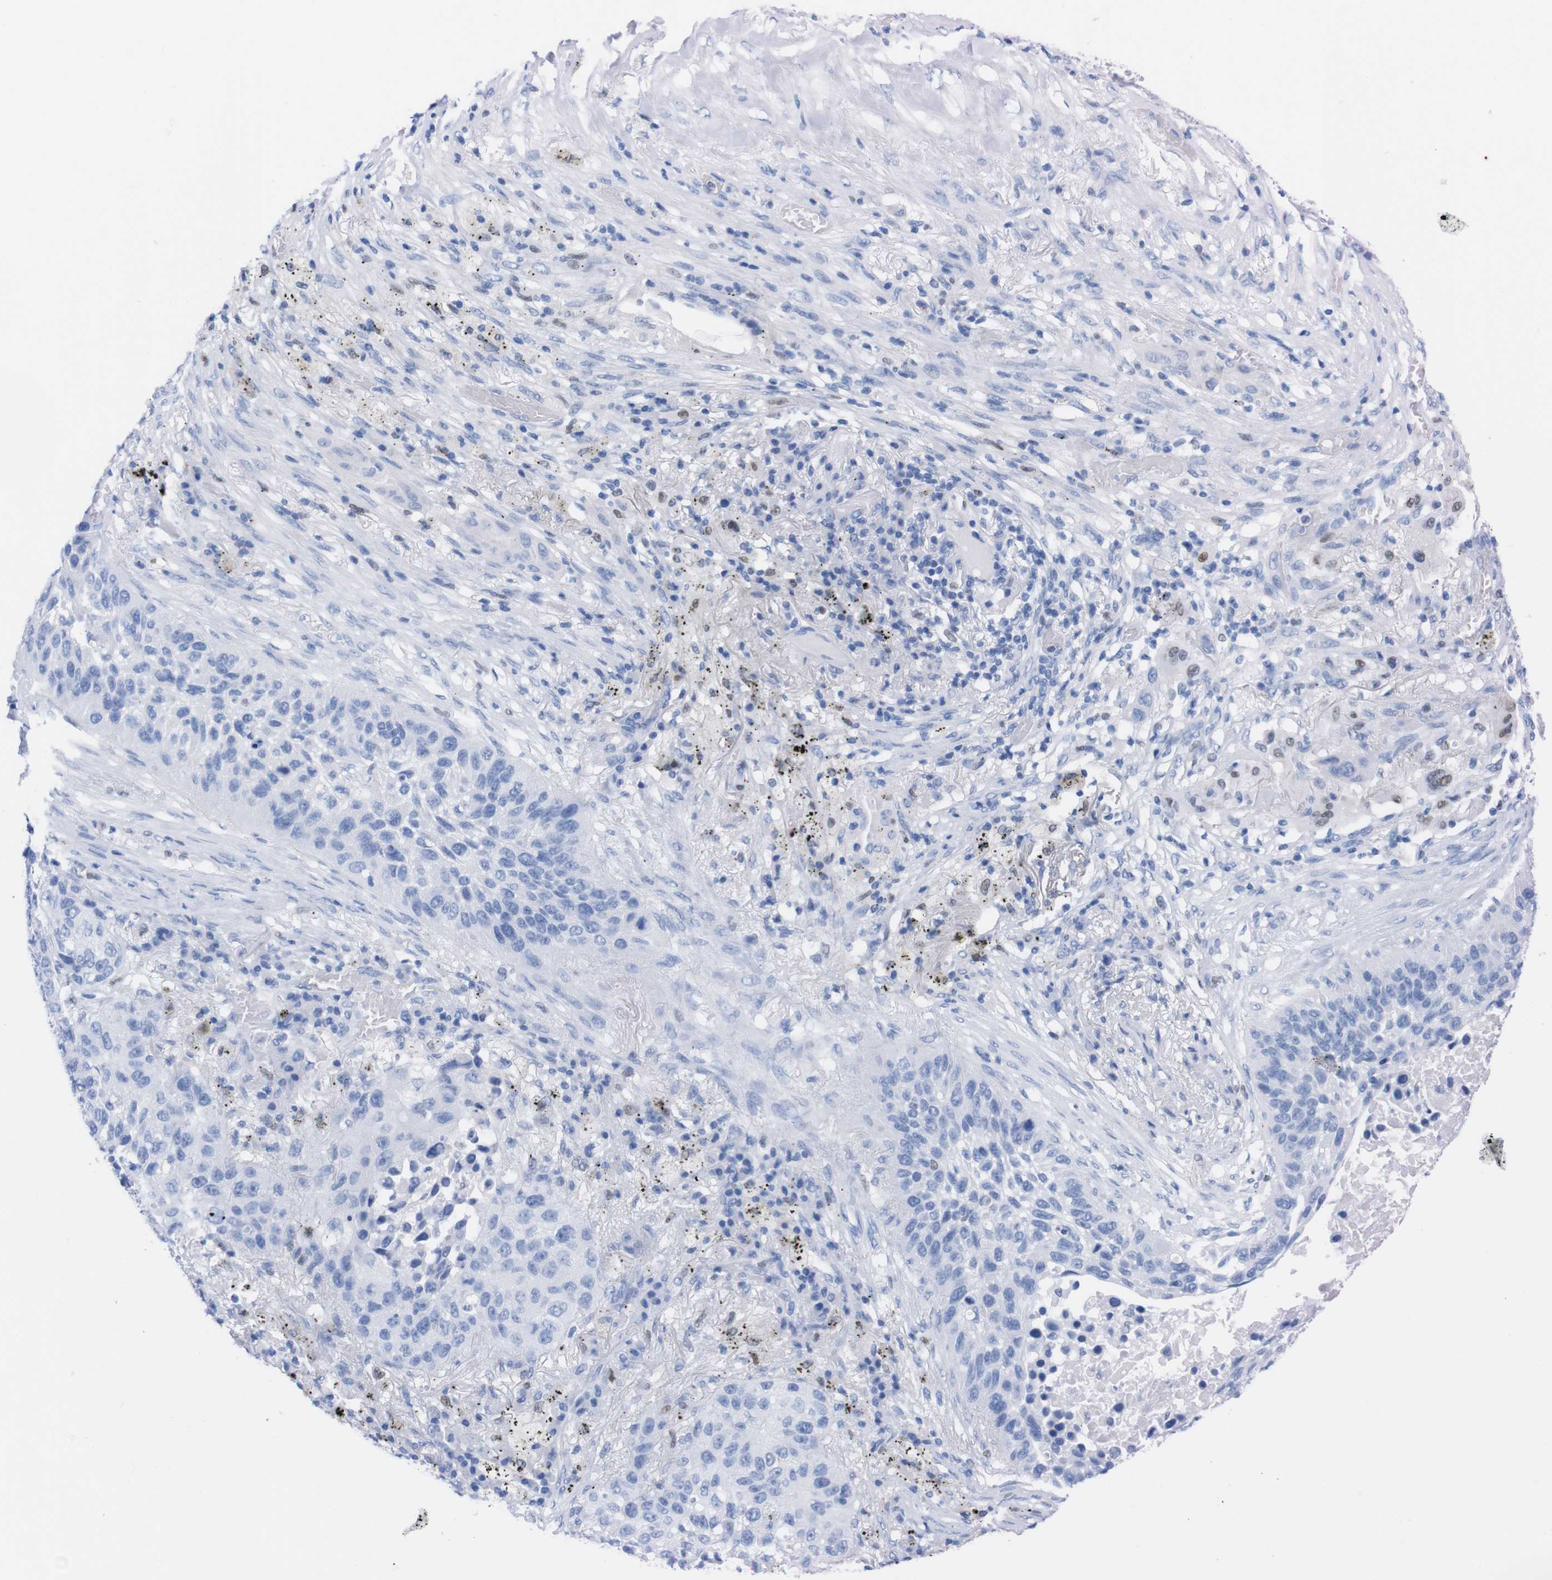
{"staining": {"intensity": "negative", "quantity": "none", "location": "none"}, "tissue": "lung cancer", "cell_type": "Tumor cells", "image_type": "cancer", "snomed": [{"axis": "morphology", "description": "Squamous cell carcinoma, NOS"}, {"axis": "topography", "description": "Lung"}], "caption": "Protein analysis of squamous cell carcinoma (lung) exhibits no significant positivity in tumor cells.", "gene": "P2RY12", "patient": {"sex": "male", "age": 57}}